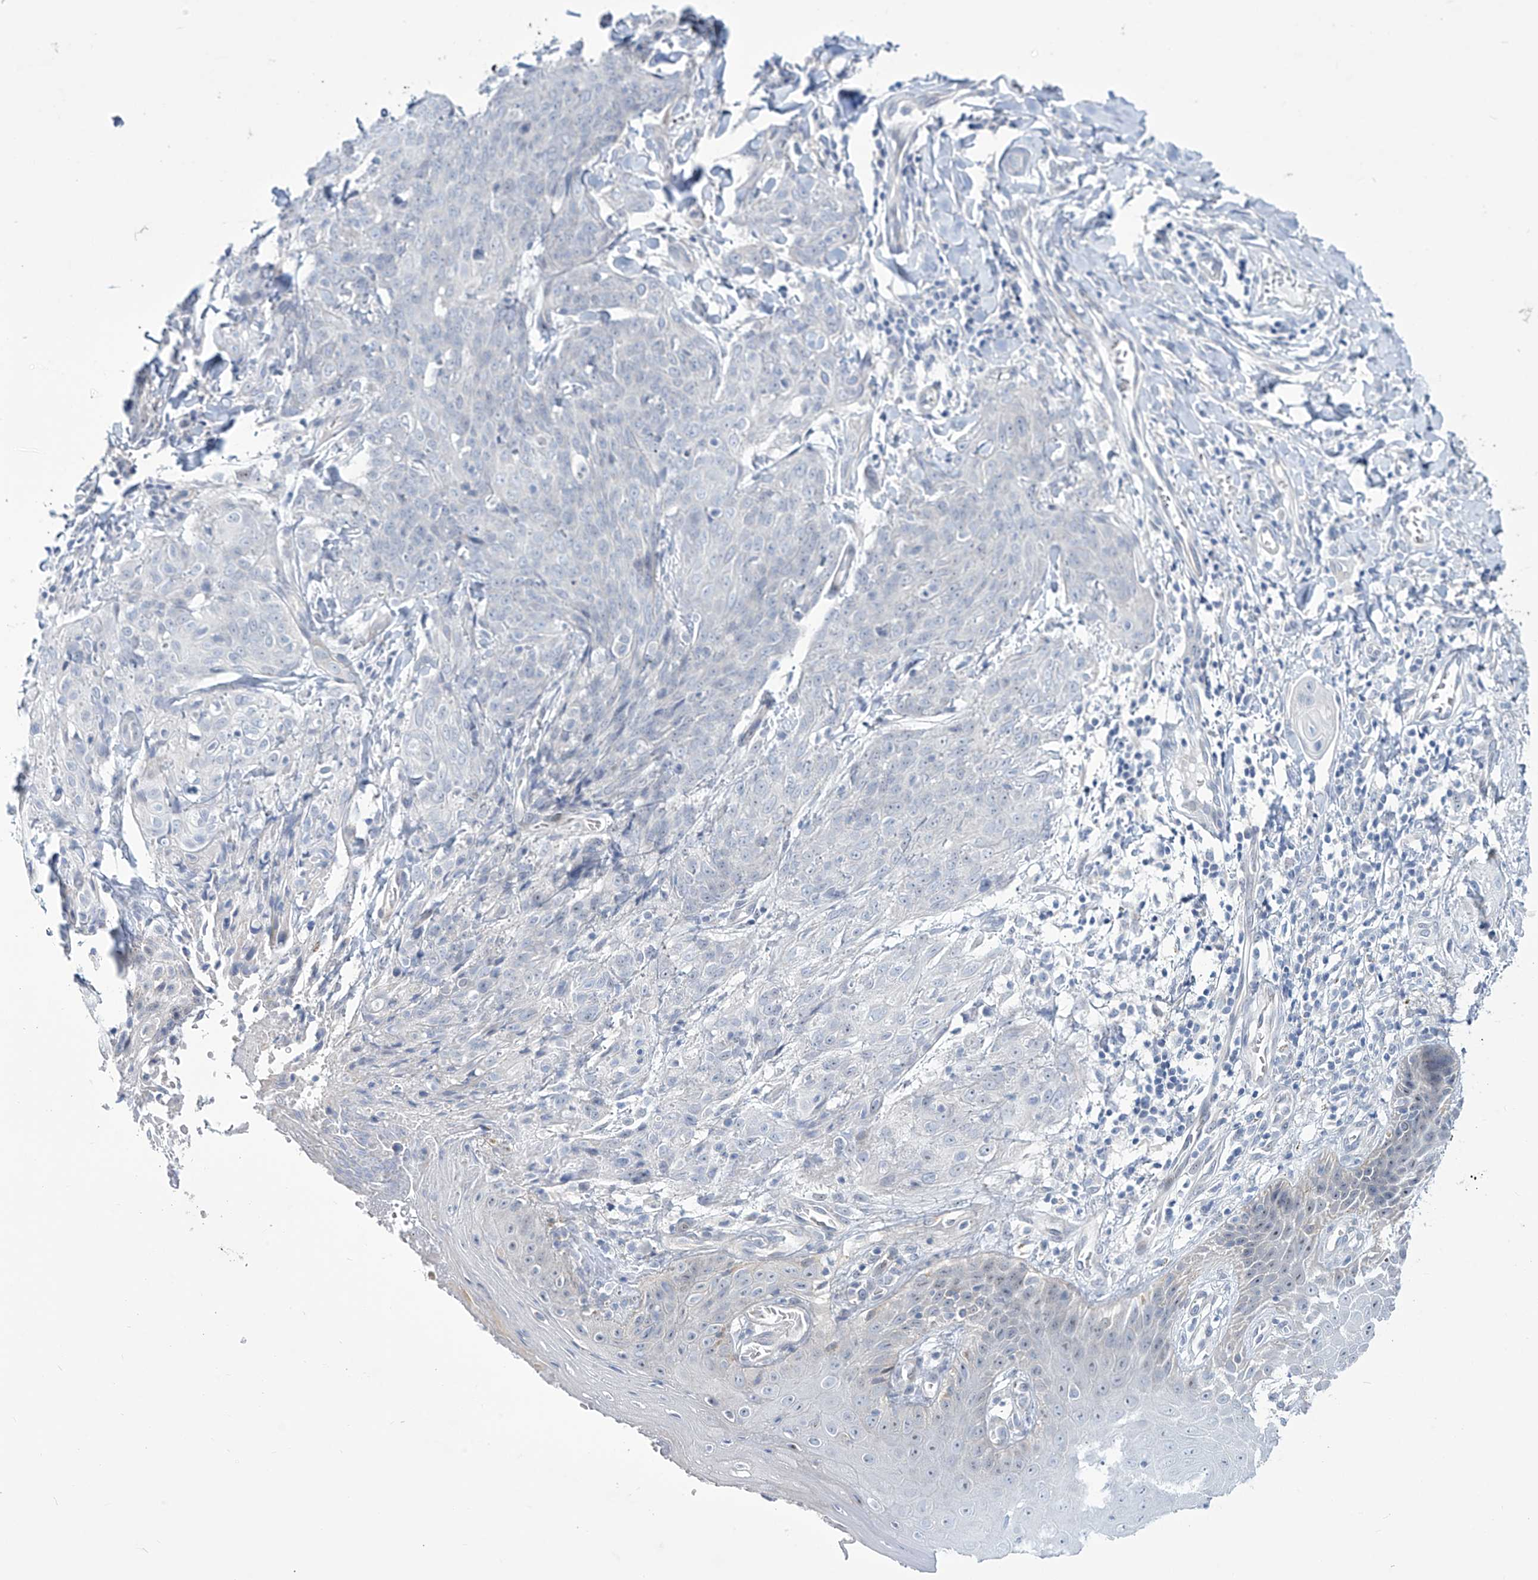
{"staining": {"intensity": "negative", "quantity": "none", "location": "none"}, "tissue": "skin cancer", "cell_type": "Tumor cells", "image_type": "cancer", "snomed": [{"axis": "morphology", "description": "Squamous cell carcinoma, NOS"}, {"axis": "topography", "description": "Skin"}, {"axis": "topography", "description": "Vulva"}], "caption": "An image of squamous cell carcinoma (skin) stained for a protein reveals no brown staining in tumor cells. (DAB IHC, high magnification).", "gene": "TRIM60", "patient": {"sex": "female", "age": 85}}